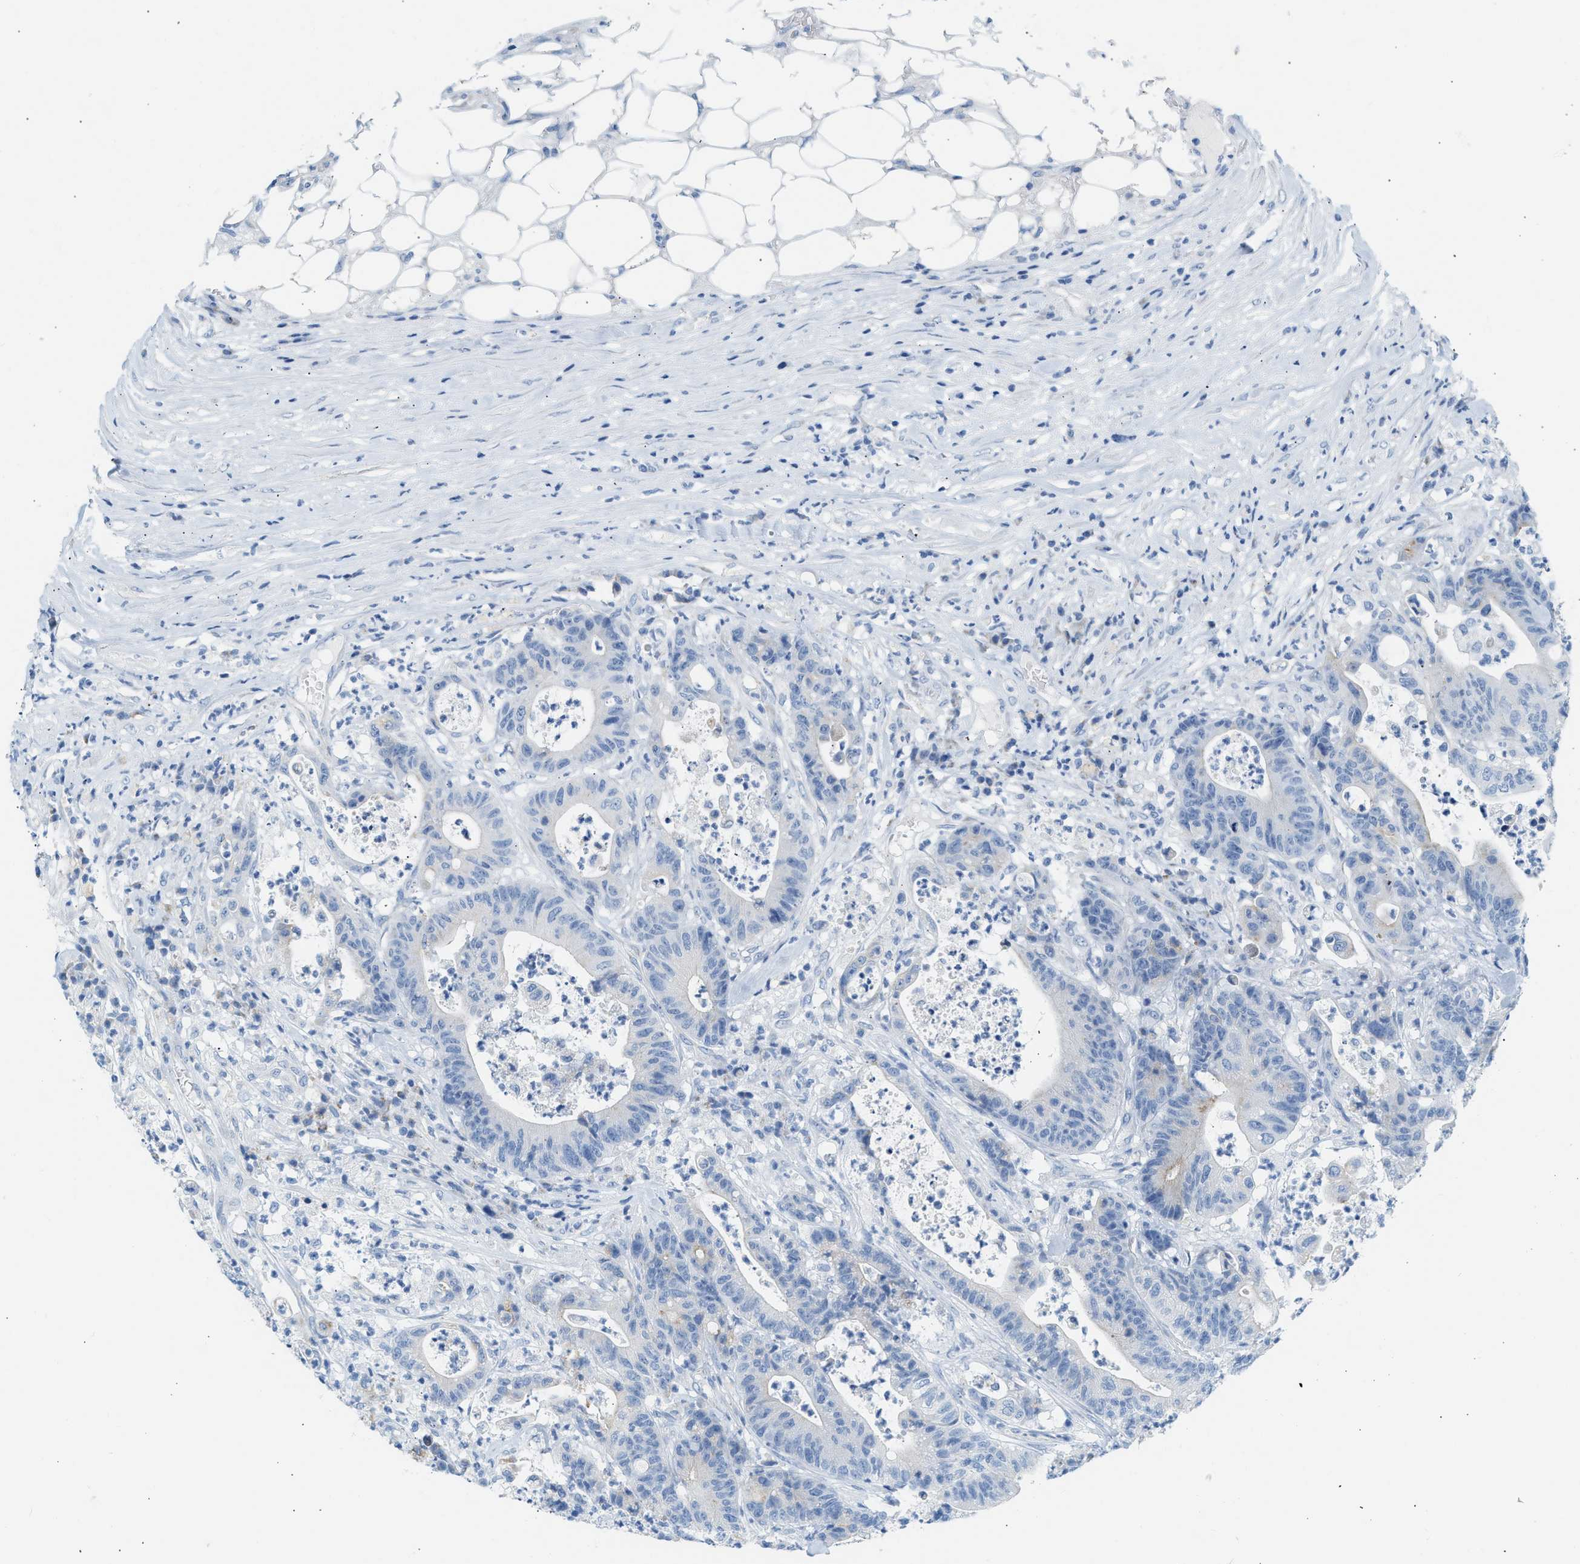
{"staining": {"intensity": "weak", "quantity": "<25%", "location": "cytoplasmic/membranous"}, "tissue": "colorectal cancer", "cell_type": "Tumor cells", "image_type": "cancer", "snomed": [{"axis": "morphology", "description": "Adenocarcinoma, NOS"}, {"axis": "topography", "description": "Colon"}], "caption": "This is an IHC micrograph of colorectal adenocarcinoma. There is no positivity in tumor cells.", "gene": "NDUFS8", "patient": {"sex": "female", "age": 84}}